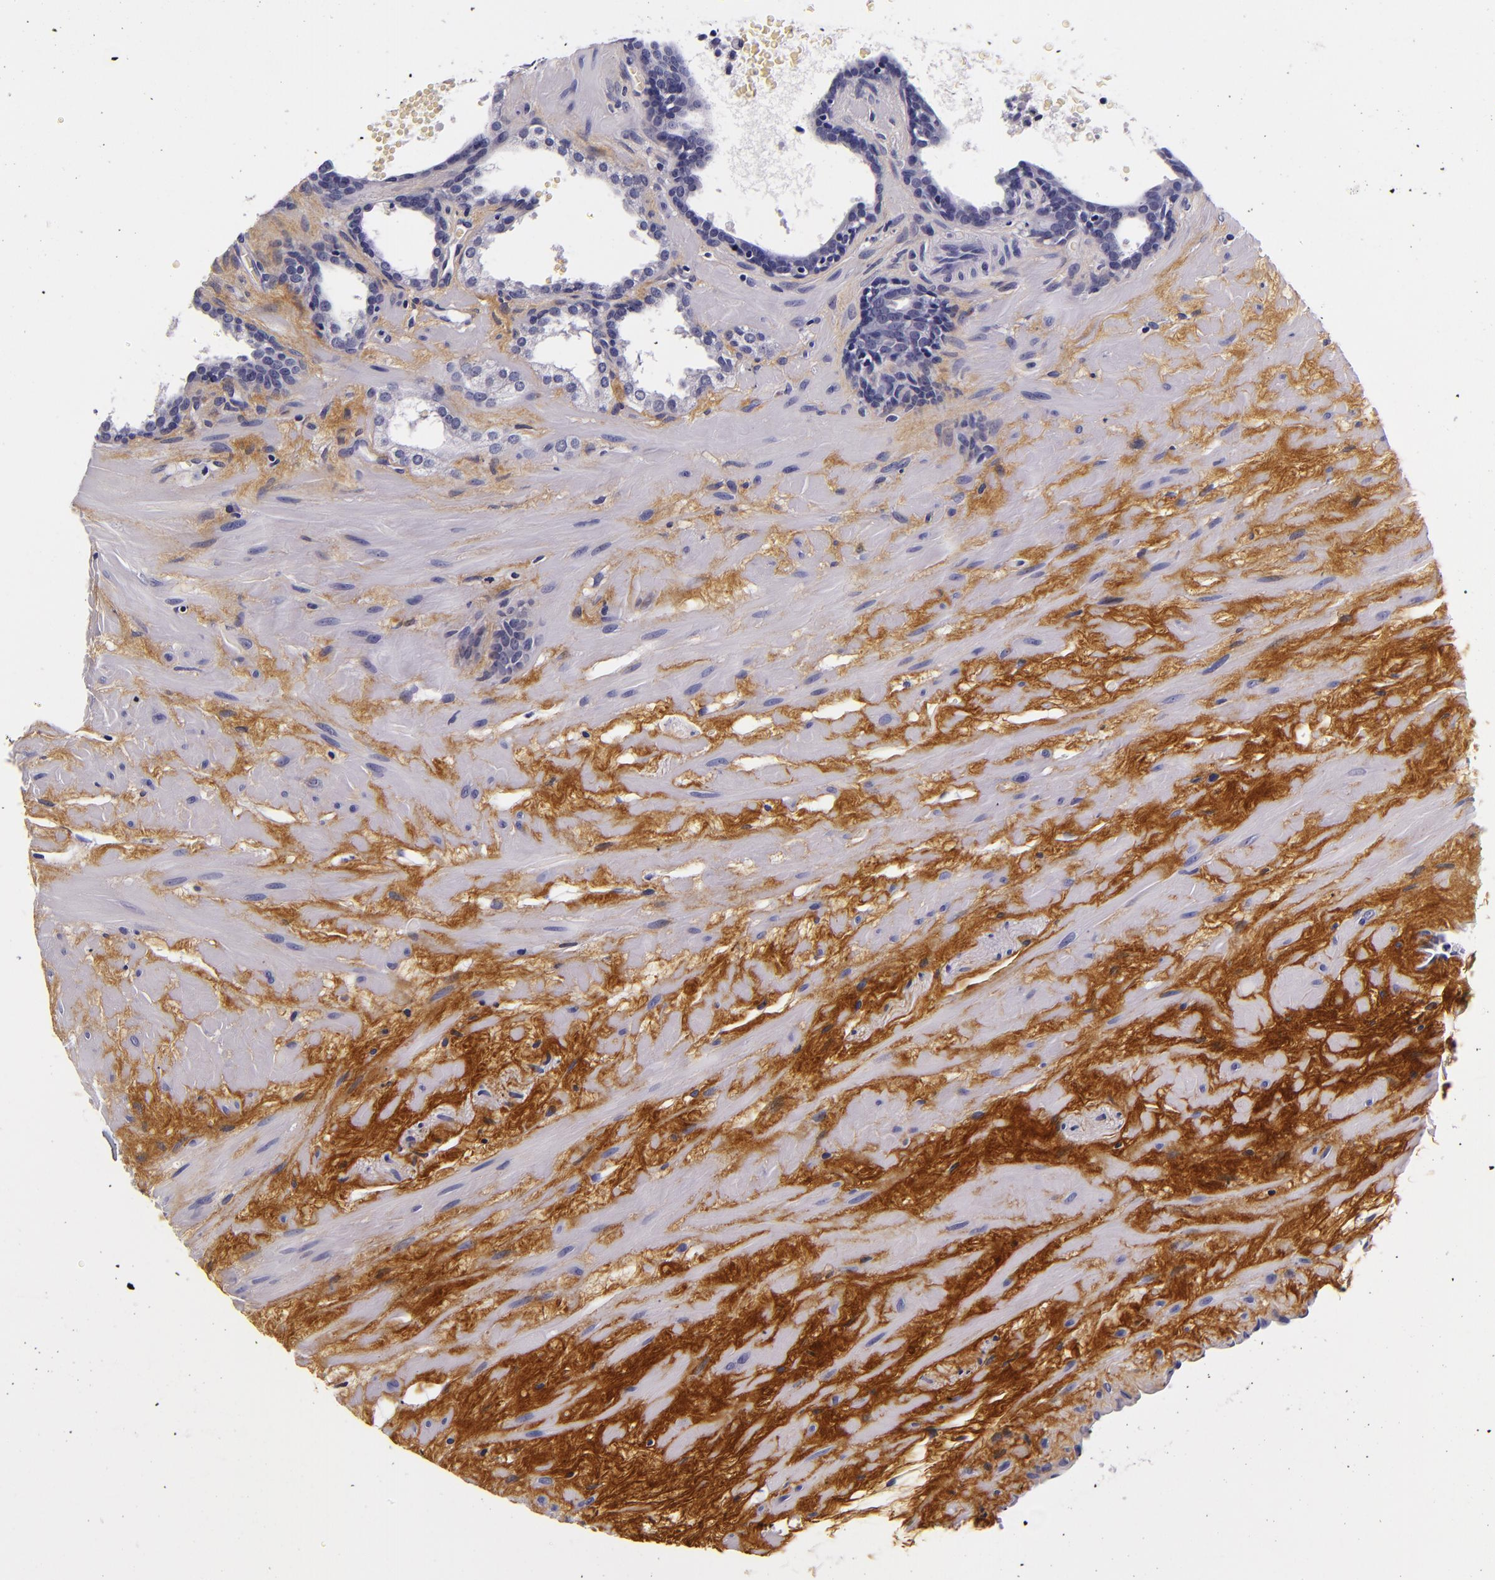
{"staining": {"intensity": "negative", "quantity": "none", "location": "none"}, "tissue": "prostate cancer", "cell_type": "Tumor cells", "image_type": "cancer", "snomed": [{"axis": "morphology", "description": "Adenocarcinoma, Low grade"}, {"axis": "topography", "description": "Prostate"}], "caption": "Tumor cells are negative for brown protein staining in prostate adenocarcinoma (low-grade). (IHC, brightfield microscopy, high magnification).", "gene": "FBN1", "patient": {"sex": "male", "age": 57}}